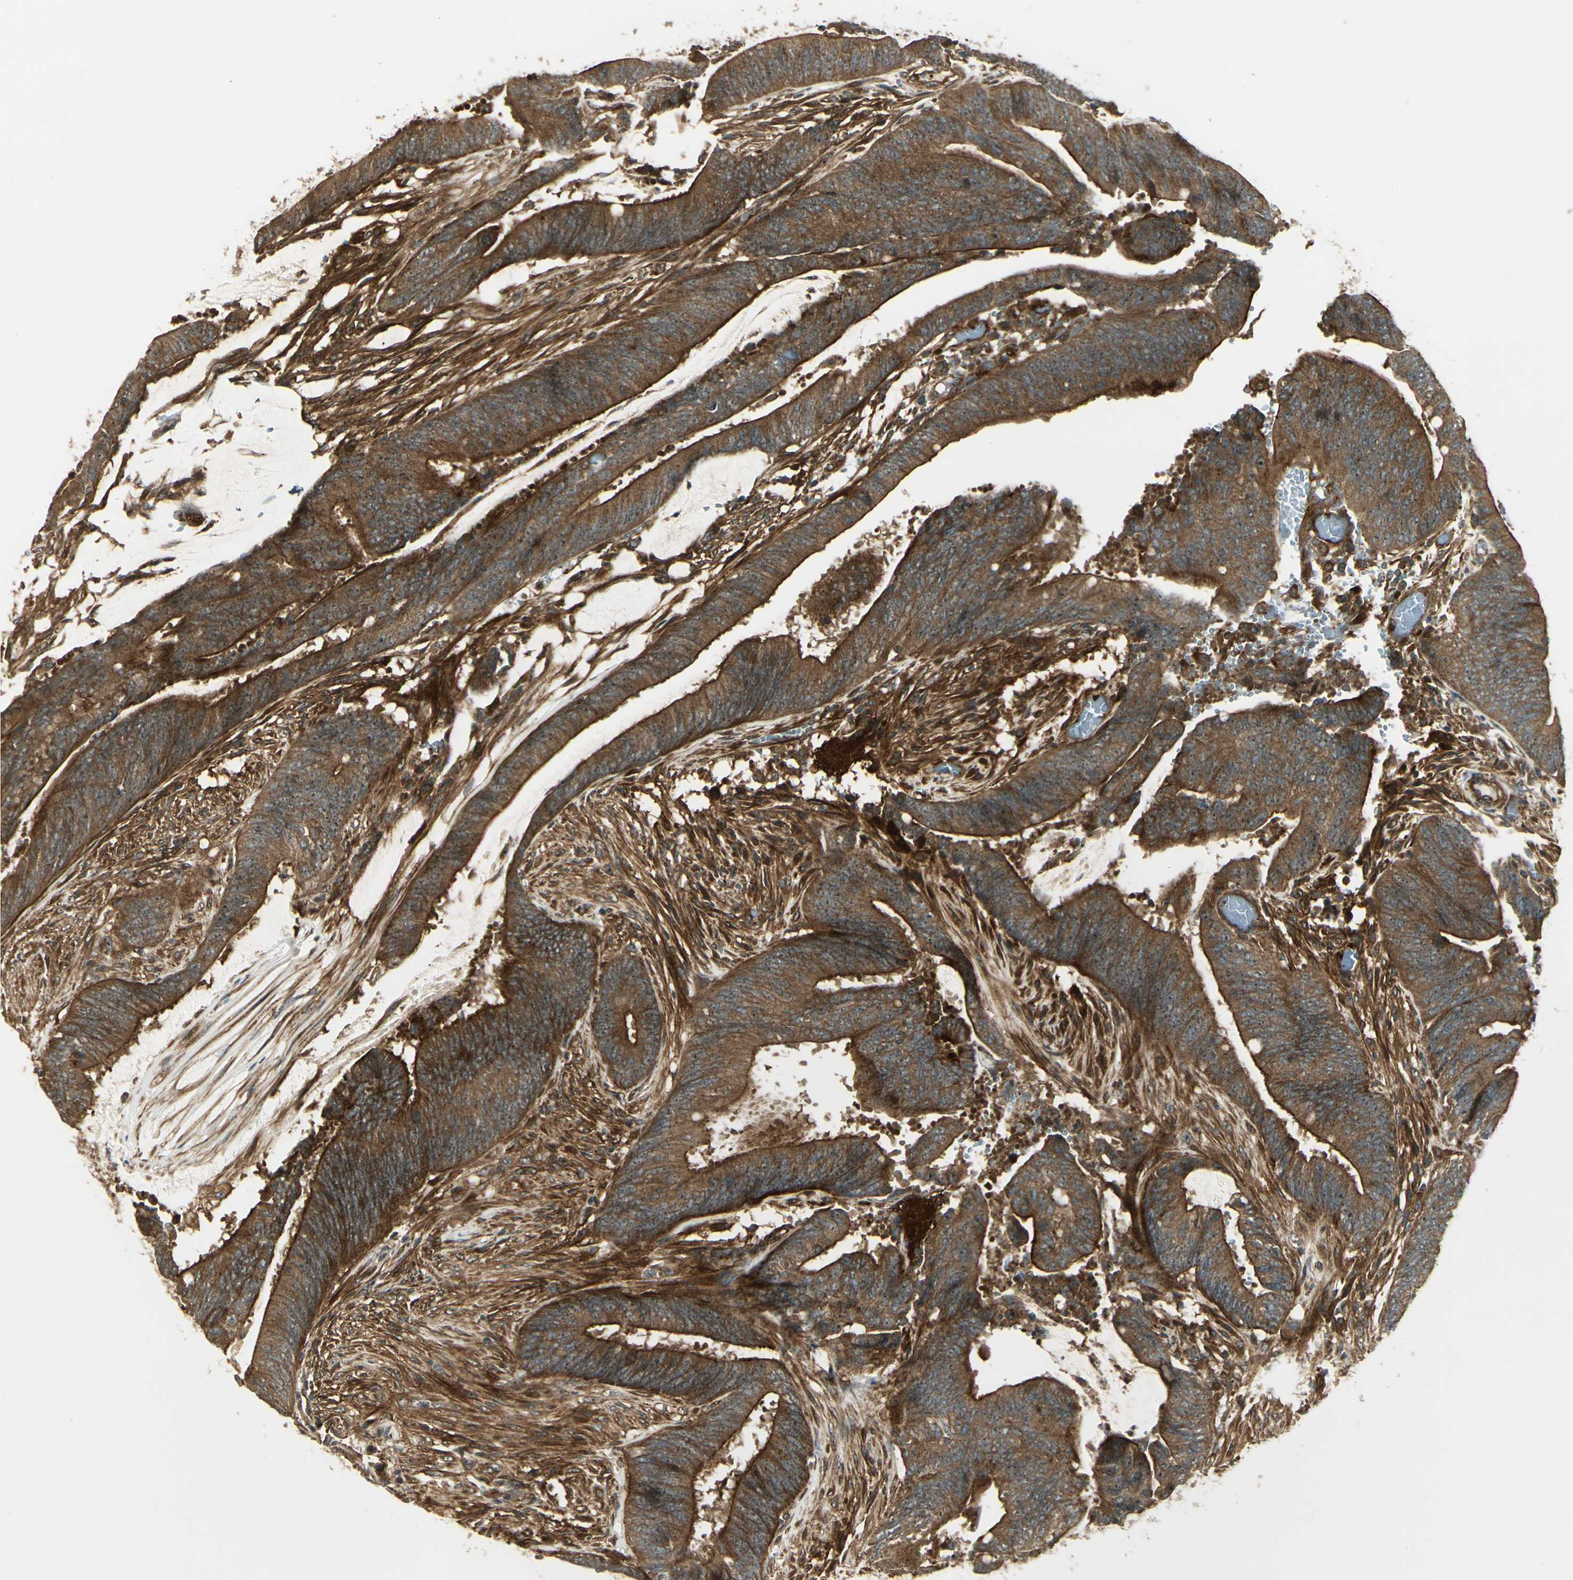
{"staining": {"intensity": "strong", "quantity": ">75%", "location": "cytoplasmic/membranous"}, "tissue": "colorectal cancer", "cell_type": "Tumor cells", "image_type": "cancer", "snomed": [{"axis": "morphology", "description": "Adenocarcinoma, NOS"}, {"axis": "topography", "description": "Rectum"}], "caption": "Immunohistochemistry (IHC) image of neoplastic tissue: adenocarcinoma (colorectal) stained using immunohistochemistry exhibits high levels of strong protein expression localized specifically in the cytoplasmic/membranous of tumor cells, appearing as a cytoplasmic/membranous brown color.", "gene": "FKBP15", "patient": {"sex": "female", "age": 66}}